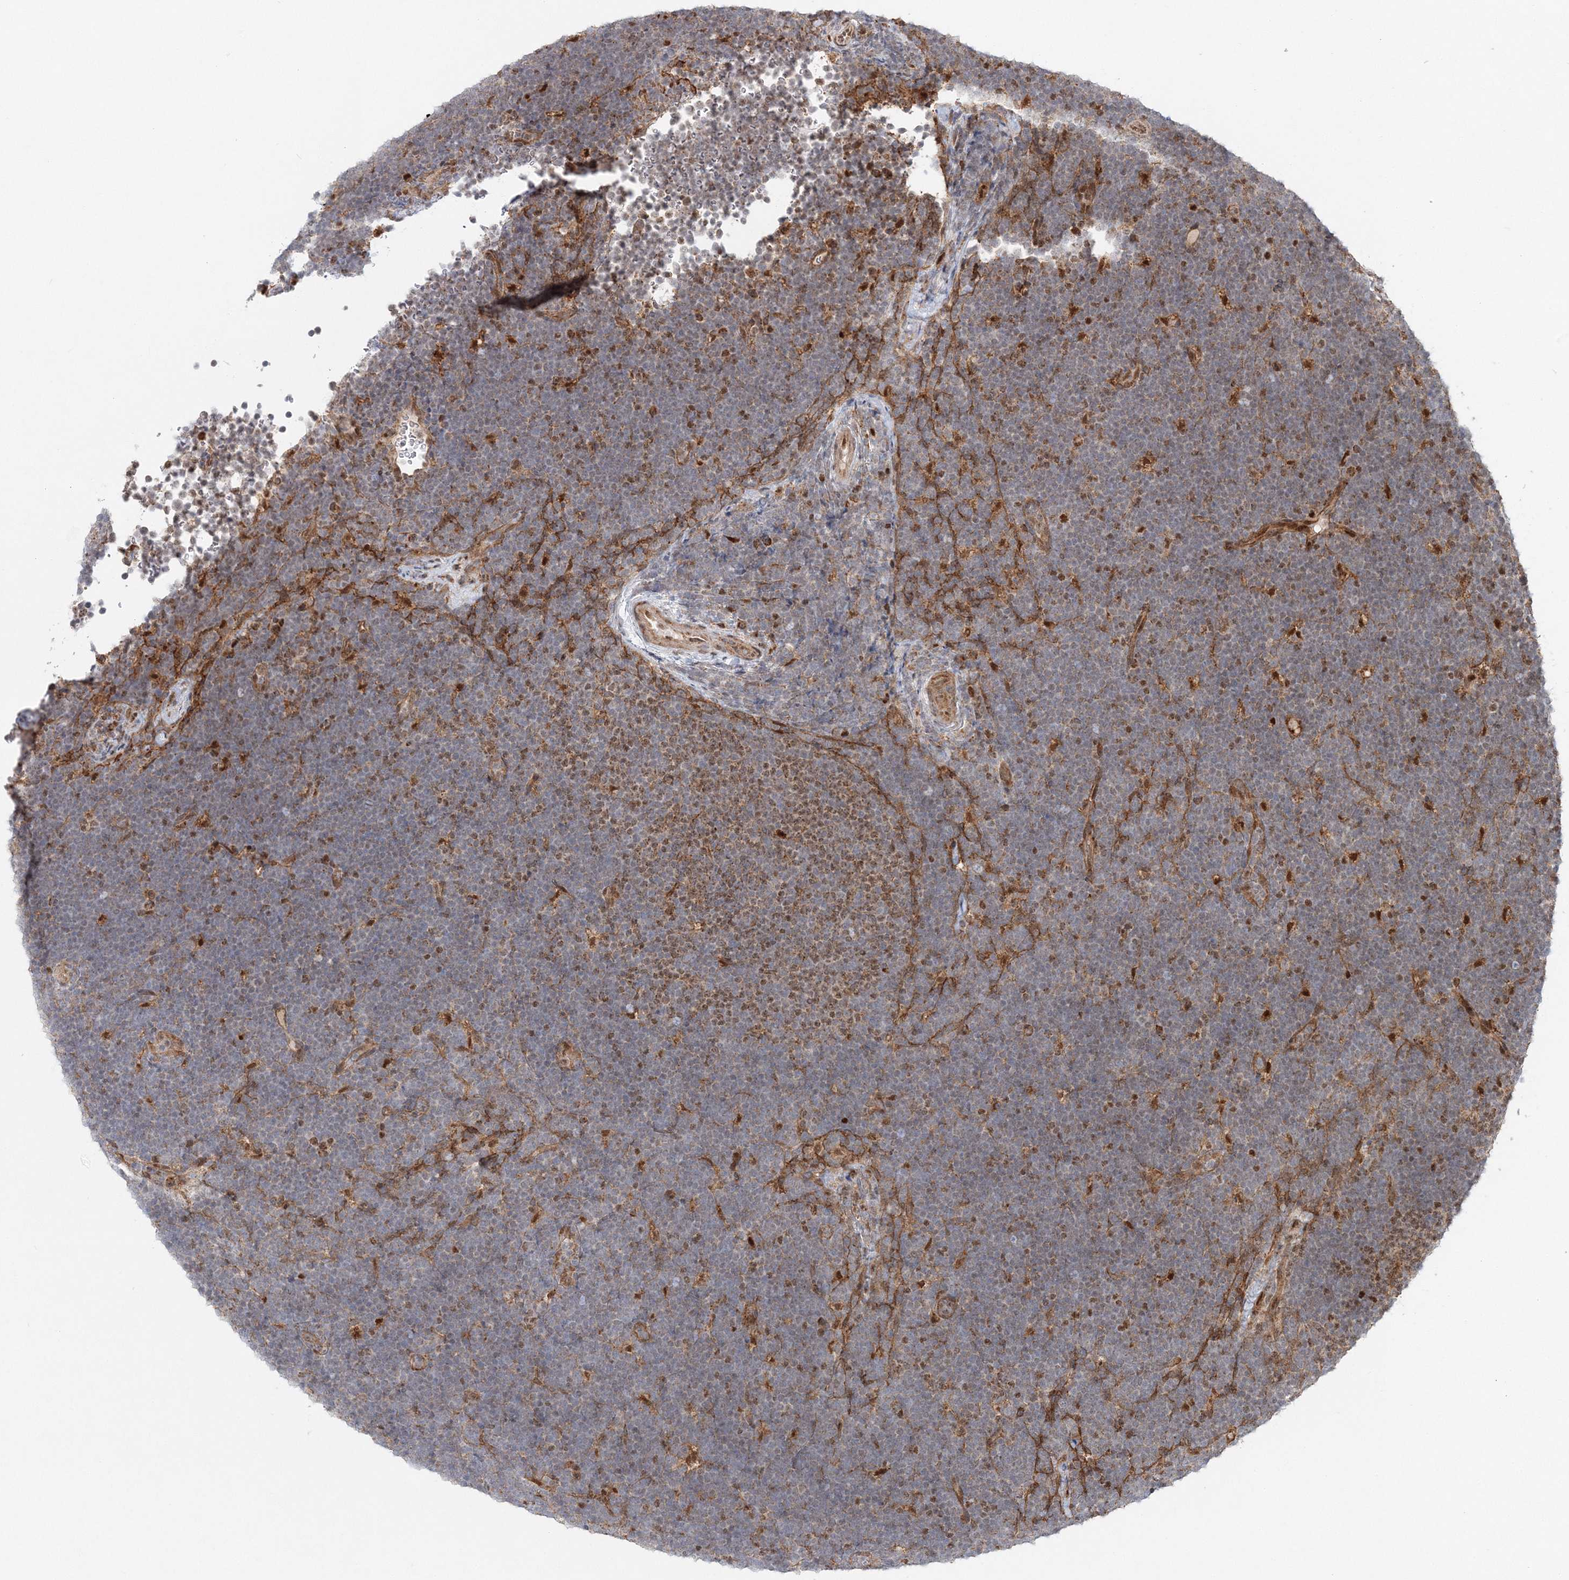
{"staining": {"intensity": "negative", "quantity": "none", "location": "none"}, "tissue": "lymphoma", "cell_type": "Tumor cells", "image_type": "cancer", "snomed": [{"axis": "morphology", "description": "Malignant lymphoma, non-Hodgkin's type, High grade"}, {"axis": "topography", "description": "Lymph node"}], "caption": "Immunohistochemistry (IHC) micrograph of neoplastic tissue: human lymphoma stained with DAB (3,3'-diaminobenzidine) demonstrates no significant protein expression in tumor cells.", "gene": "RAB11FIP2", "patient": {"sex": "male", "age": 13}}